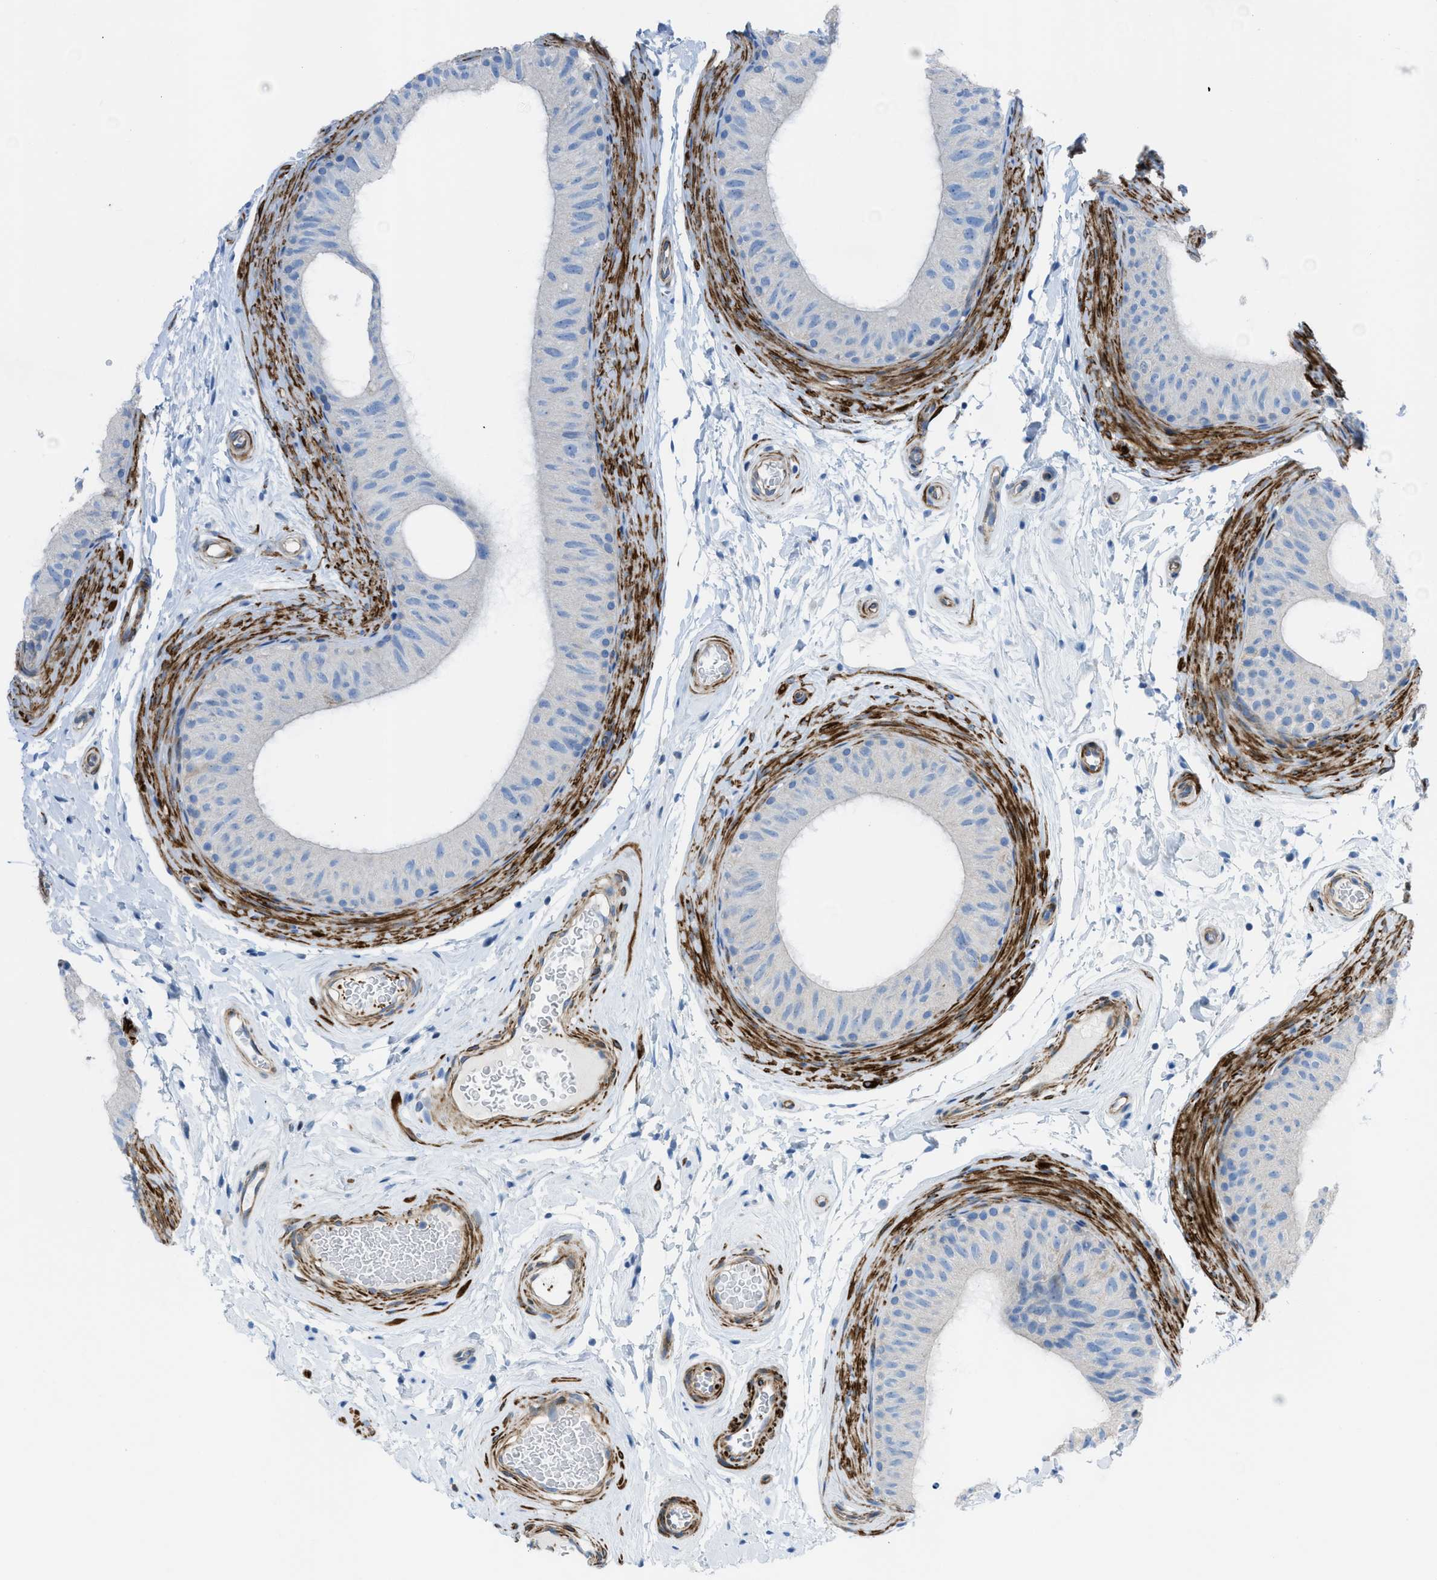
{"staining": {"intensity": "negative", "quantity": "none", "location": "none"}, "tissue": "epididymis", "cell_type": "Glandular cells", "image_type": "normal", "snomed": [{"axis": "morphology", "description": "Normal tissue, NOS"}, {"axis": "topography", "description": "Epididymis"}], "caption": "Photomicrograph shows no protein staining in glandular cells of unremarkable epididymis. (Immunohistochemistry (ihc), brightfield microscopy, high magnification).", "gene": "KCNH7", "patient": {"sex": "male", "age": 34}}